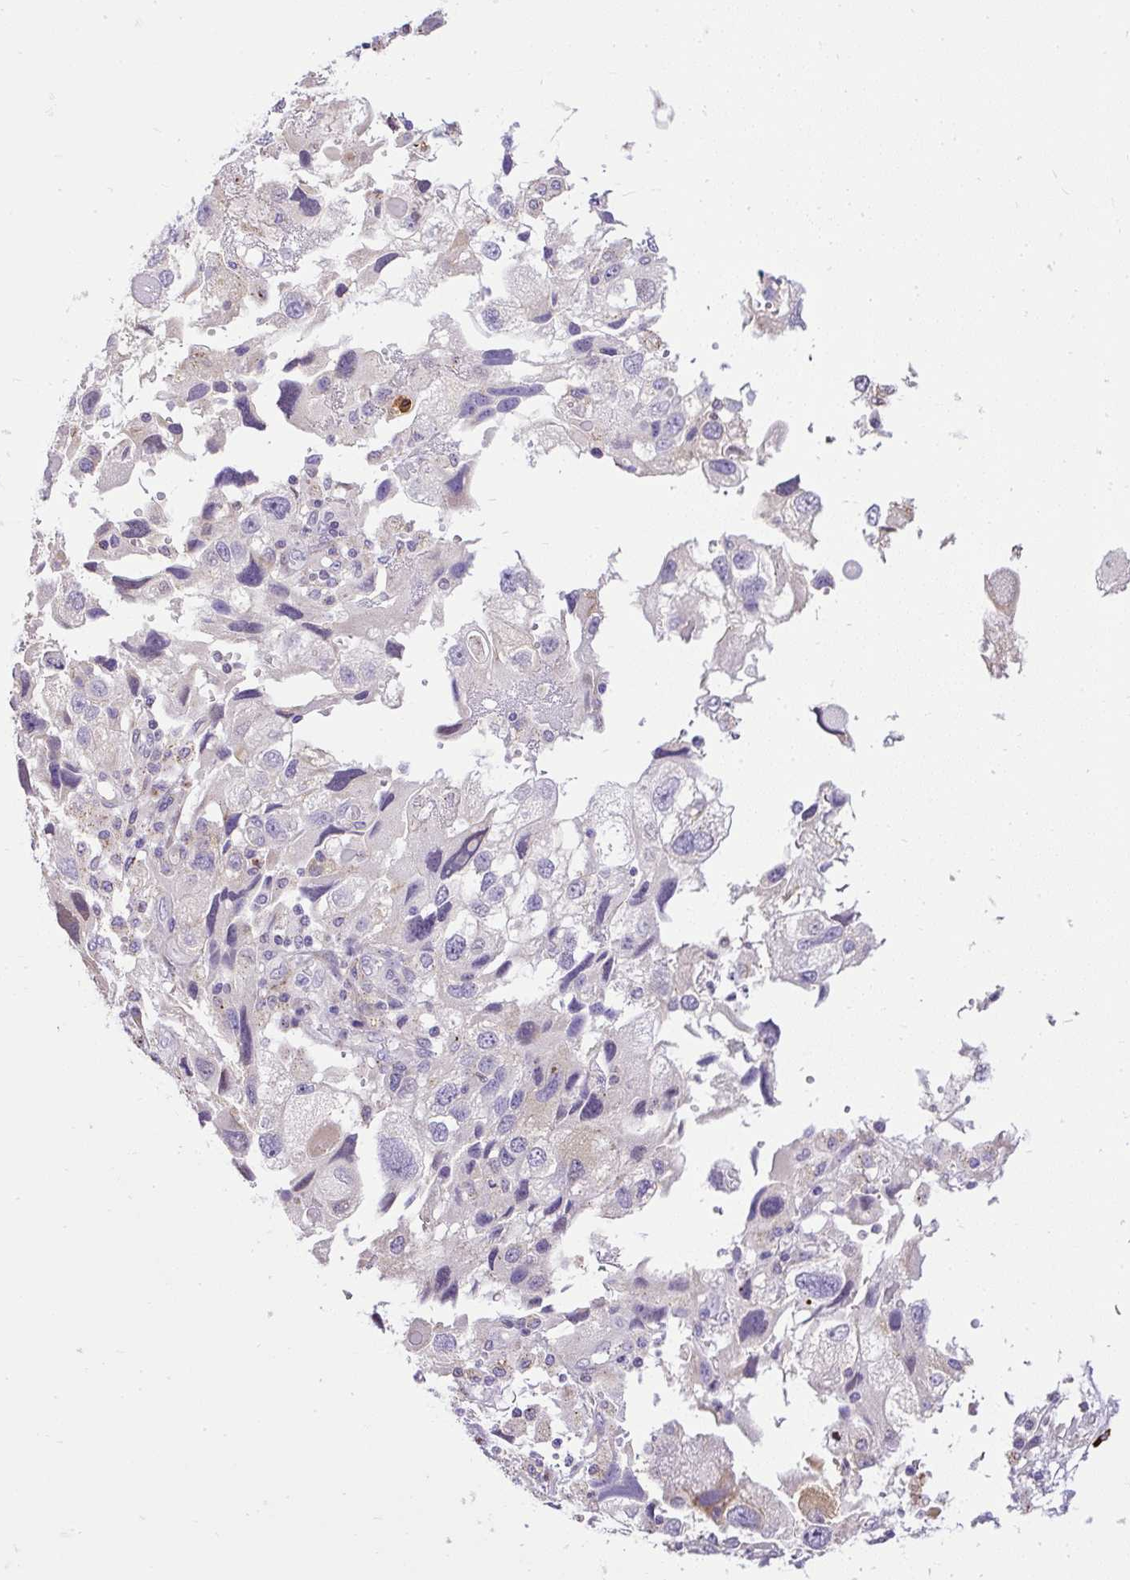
{"staining": {"intensity": "negative", "quantity": "none", "location": "none"}, "tissue": "endometrial cancer", "cell_type": "Tumor cells", "image_type": "cancer", "snomed": [{"axis": "morphology", "description": "Adenocarcinoma, NOS"}, {"axis": "topography", "description": "Endometrium"}], "caption": "Tumor cells show no significant staining in adenocarcinoma (endometrial).", "gene": "CFAP47", "patient": {"sex": "female", "age": 49}}